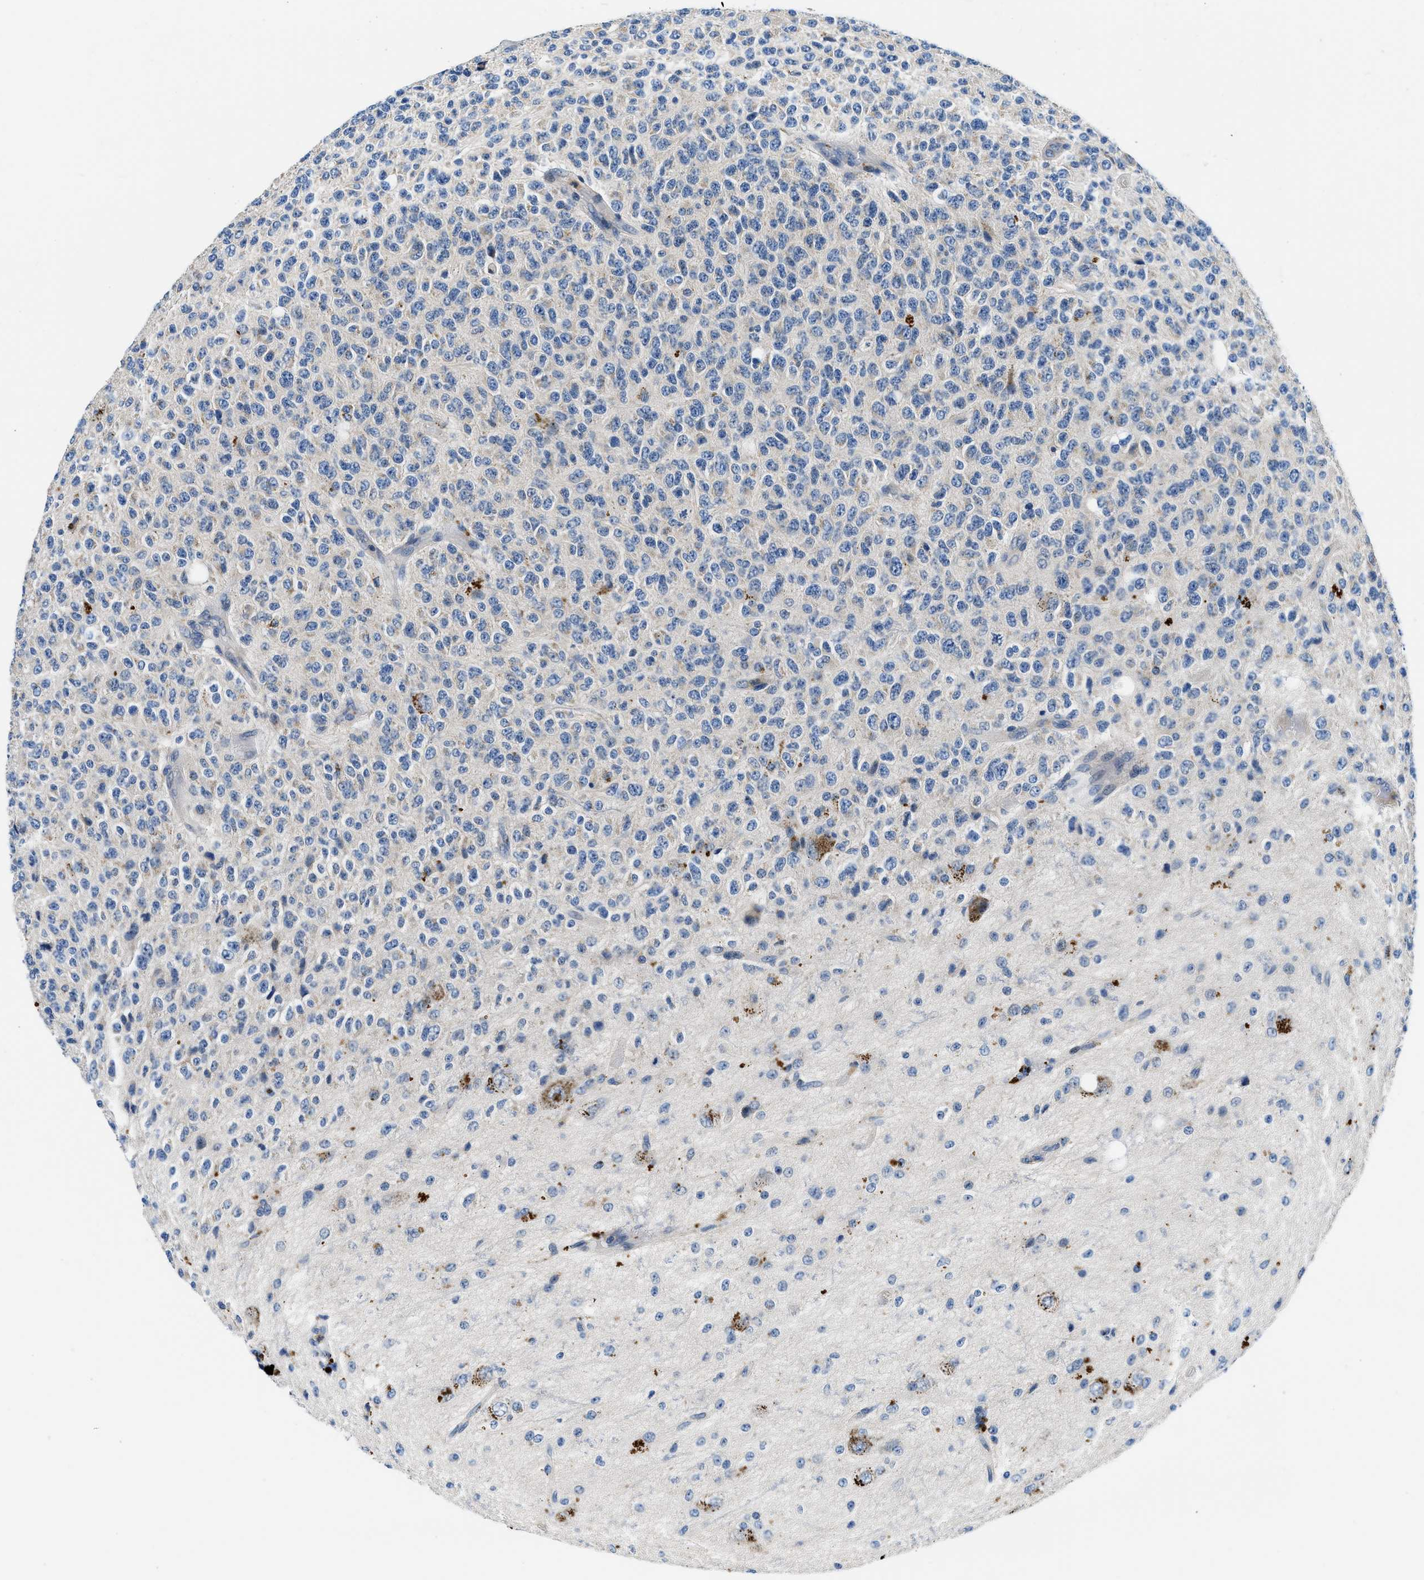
{"staining": {"intensity": "negative", "quantity": "none", "location": "none"}, "tissue": "glioma", "cell_type": "Tumor cells", "image_type": "cancer", "snomed": [{"axis": "morphology", "description": "Glioma, malignant, High grade"}, {"axis": "topography", "description": "pancreas cauda"}], "caption": "A micrograph of human glioma is negative for staining in tumor cells.", "gene": "ADGRE3", "patient": {"sex": "male", "age": 60}}